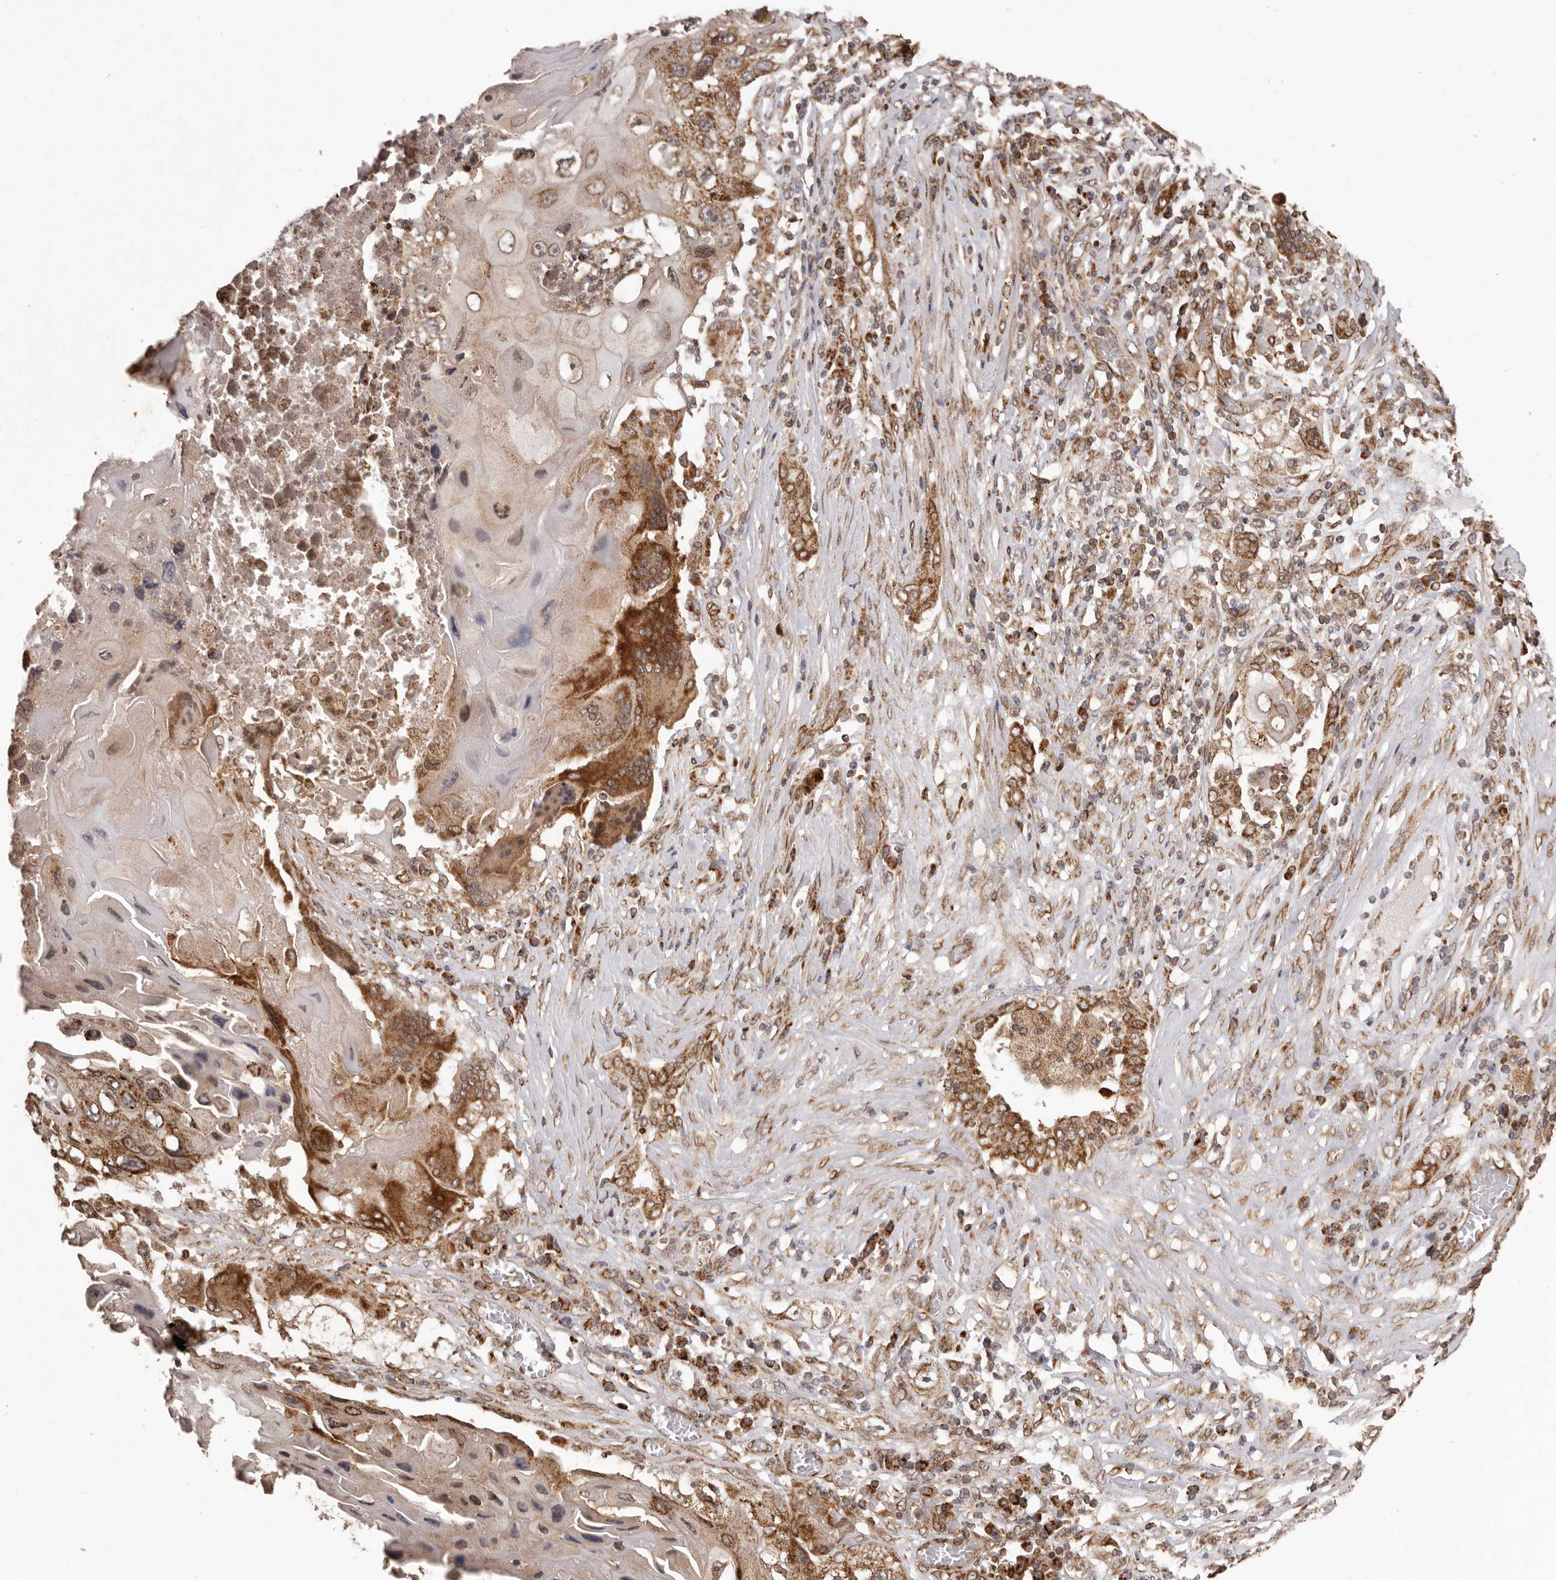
{"staining": {"intensity": "strong", "quantity": "25%-75%", "location": "cytoplasmic/membranous"}, "tissue": "lung cancer", "cell_type": "Tumor cells", "image_type": "cancer", "snomed": [{"axis": "morphology", "description": "Squamous cell carcinoma, NOS"}, {"axis": "topography", "description": "Lung"}], "caption": "IHC image of lung cancer stained for a protein (brown), which shows high levels of strong cytoplasmic/membranous expression in about 25%-75% of tumor cells.", "gene": "CHRM2", "patient": {"sex": "male", "age": 61}}